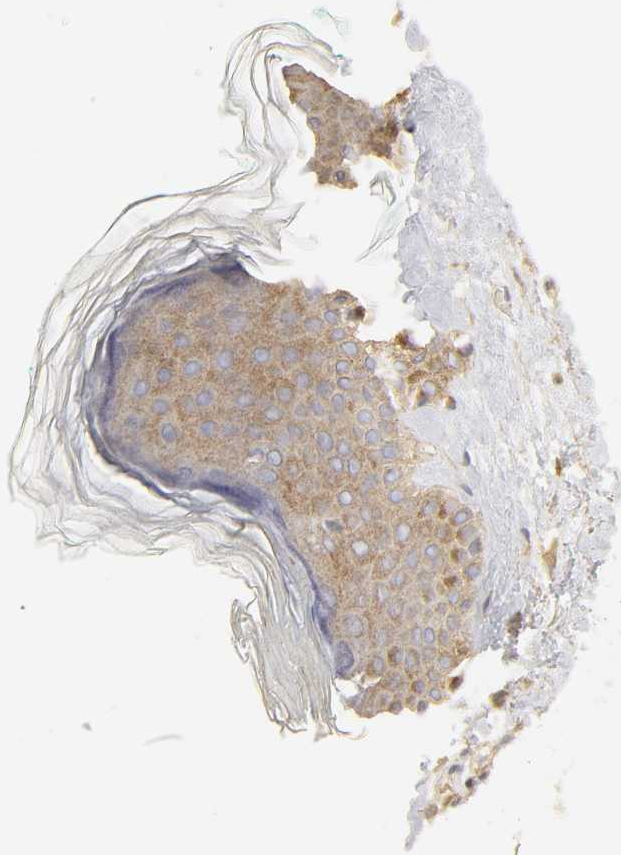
{"staining": {"intensity": "weak", "quantity": "<25%", "location": "cytoplasmic/membranous"}, "tissue": "skin", "cell_type": "Fibroblasts", "image_type": "normal", "snomed": [{"axis": "morphology", "description": "Normal tissue, NOS"}, {"axis": "topography", "description": "Skin"}], "caption": "This histopathology image is of normal skin stained with immunohistochemistry to label a protein in brown with the nuclei are counter-stained blue. There is no expression in fibroblasts. (DAB immunohistochemistry visualized using brightfield microscopy, high magnification).", "gene": "SH3GLB1", "patient": {"sex": "male", "age": 71}}